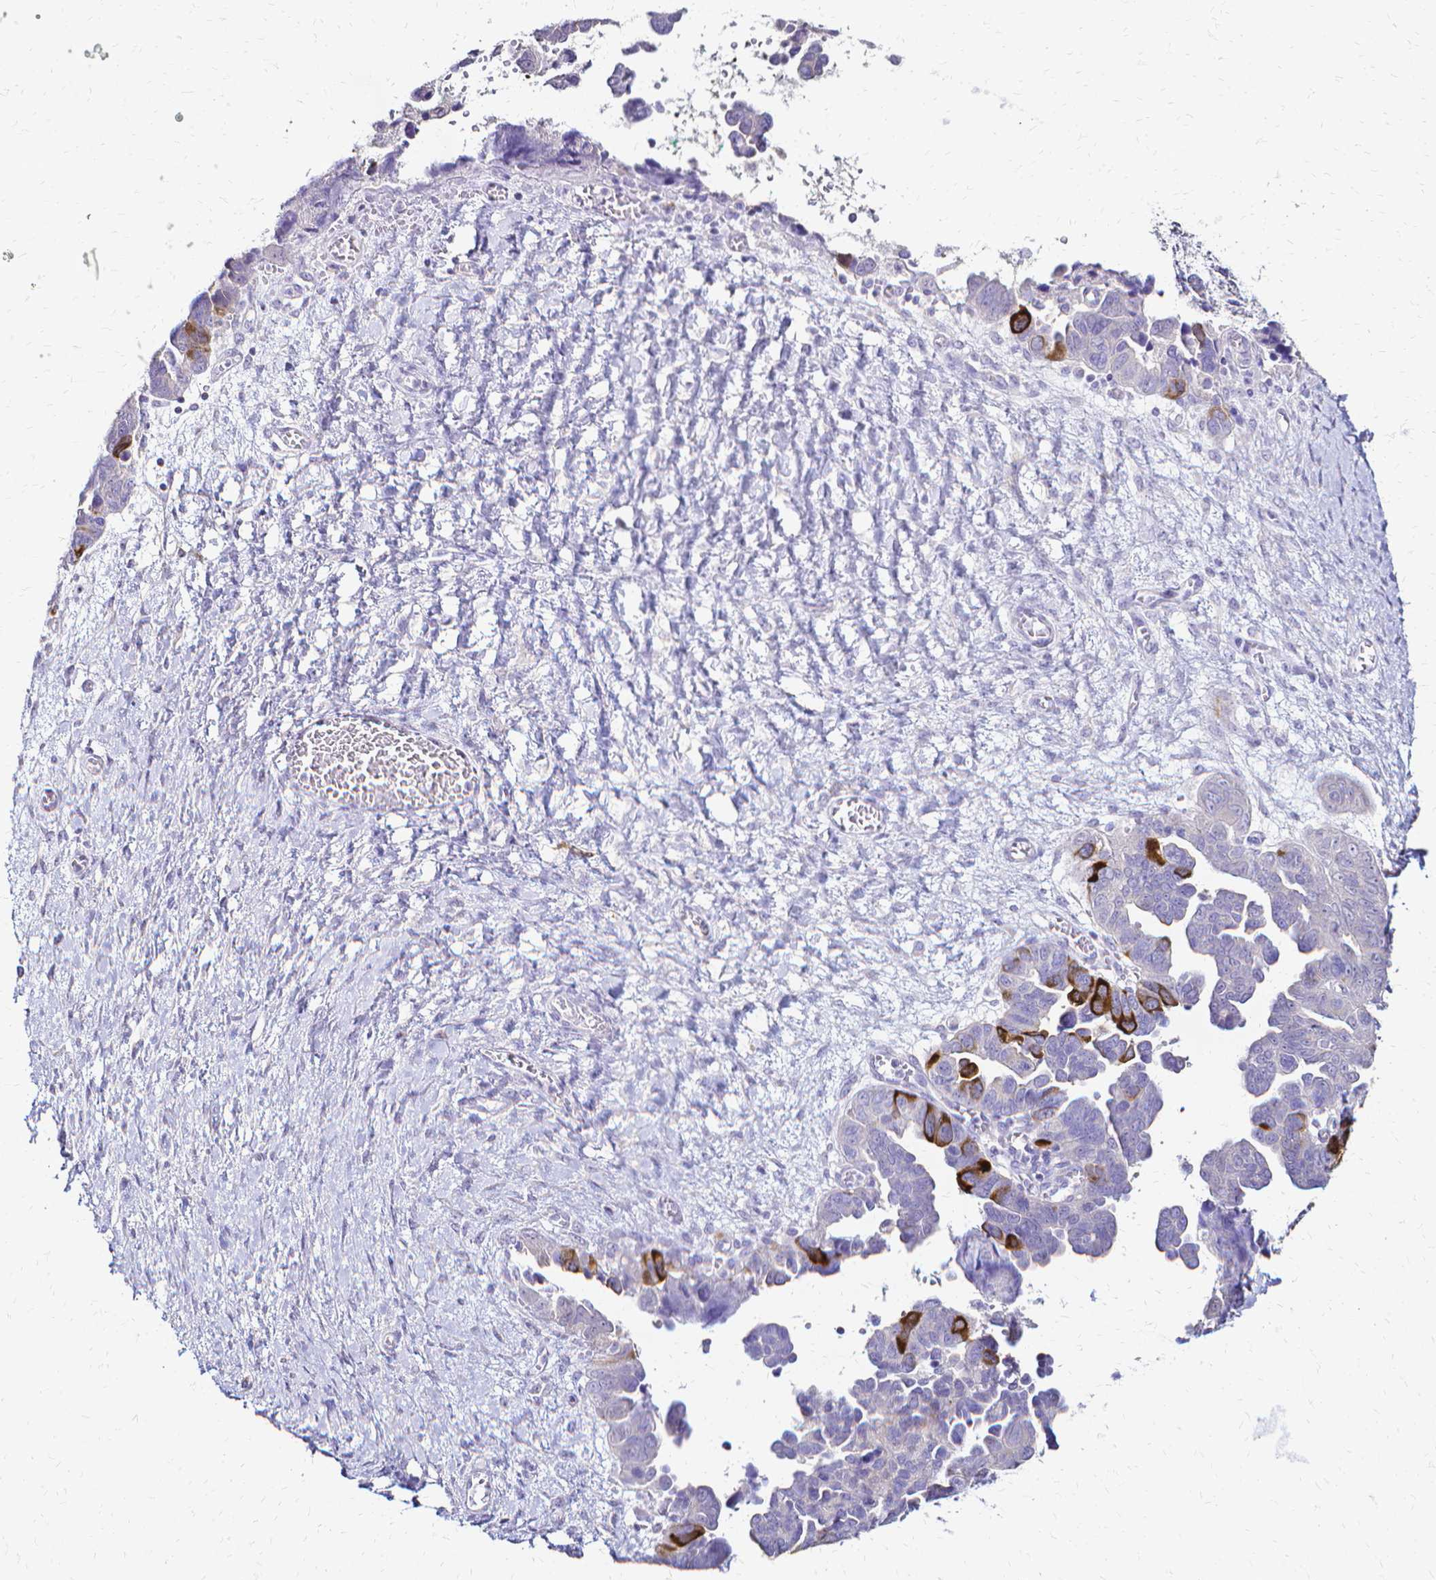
{"staining": {"intensity": "strong", "quantity": "<25%", "location": "cytoplasmic/membranous"}, "tissue": "ovarian cancer", "cell_type": "Tumor cells", "image_type": "cancer", "snomed": [{"axis": "morphology", "description": "Cystadenocarcinoma, serous, NOS"}, {"axis": "topography", "description": "Ovary"}], "caption": "Immunohistochemical staining of human ovarian cancer displays medium levels of strong cytoplasmic/membranous staining in approximately <25% of tumor cells.", "gene": "CCNB1", "patient": {"sex": "female", "age": 64}}